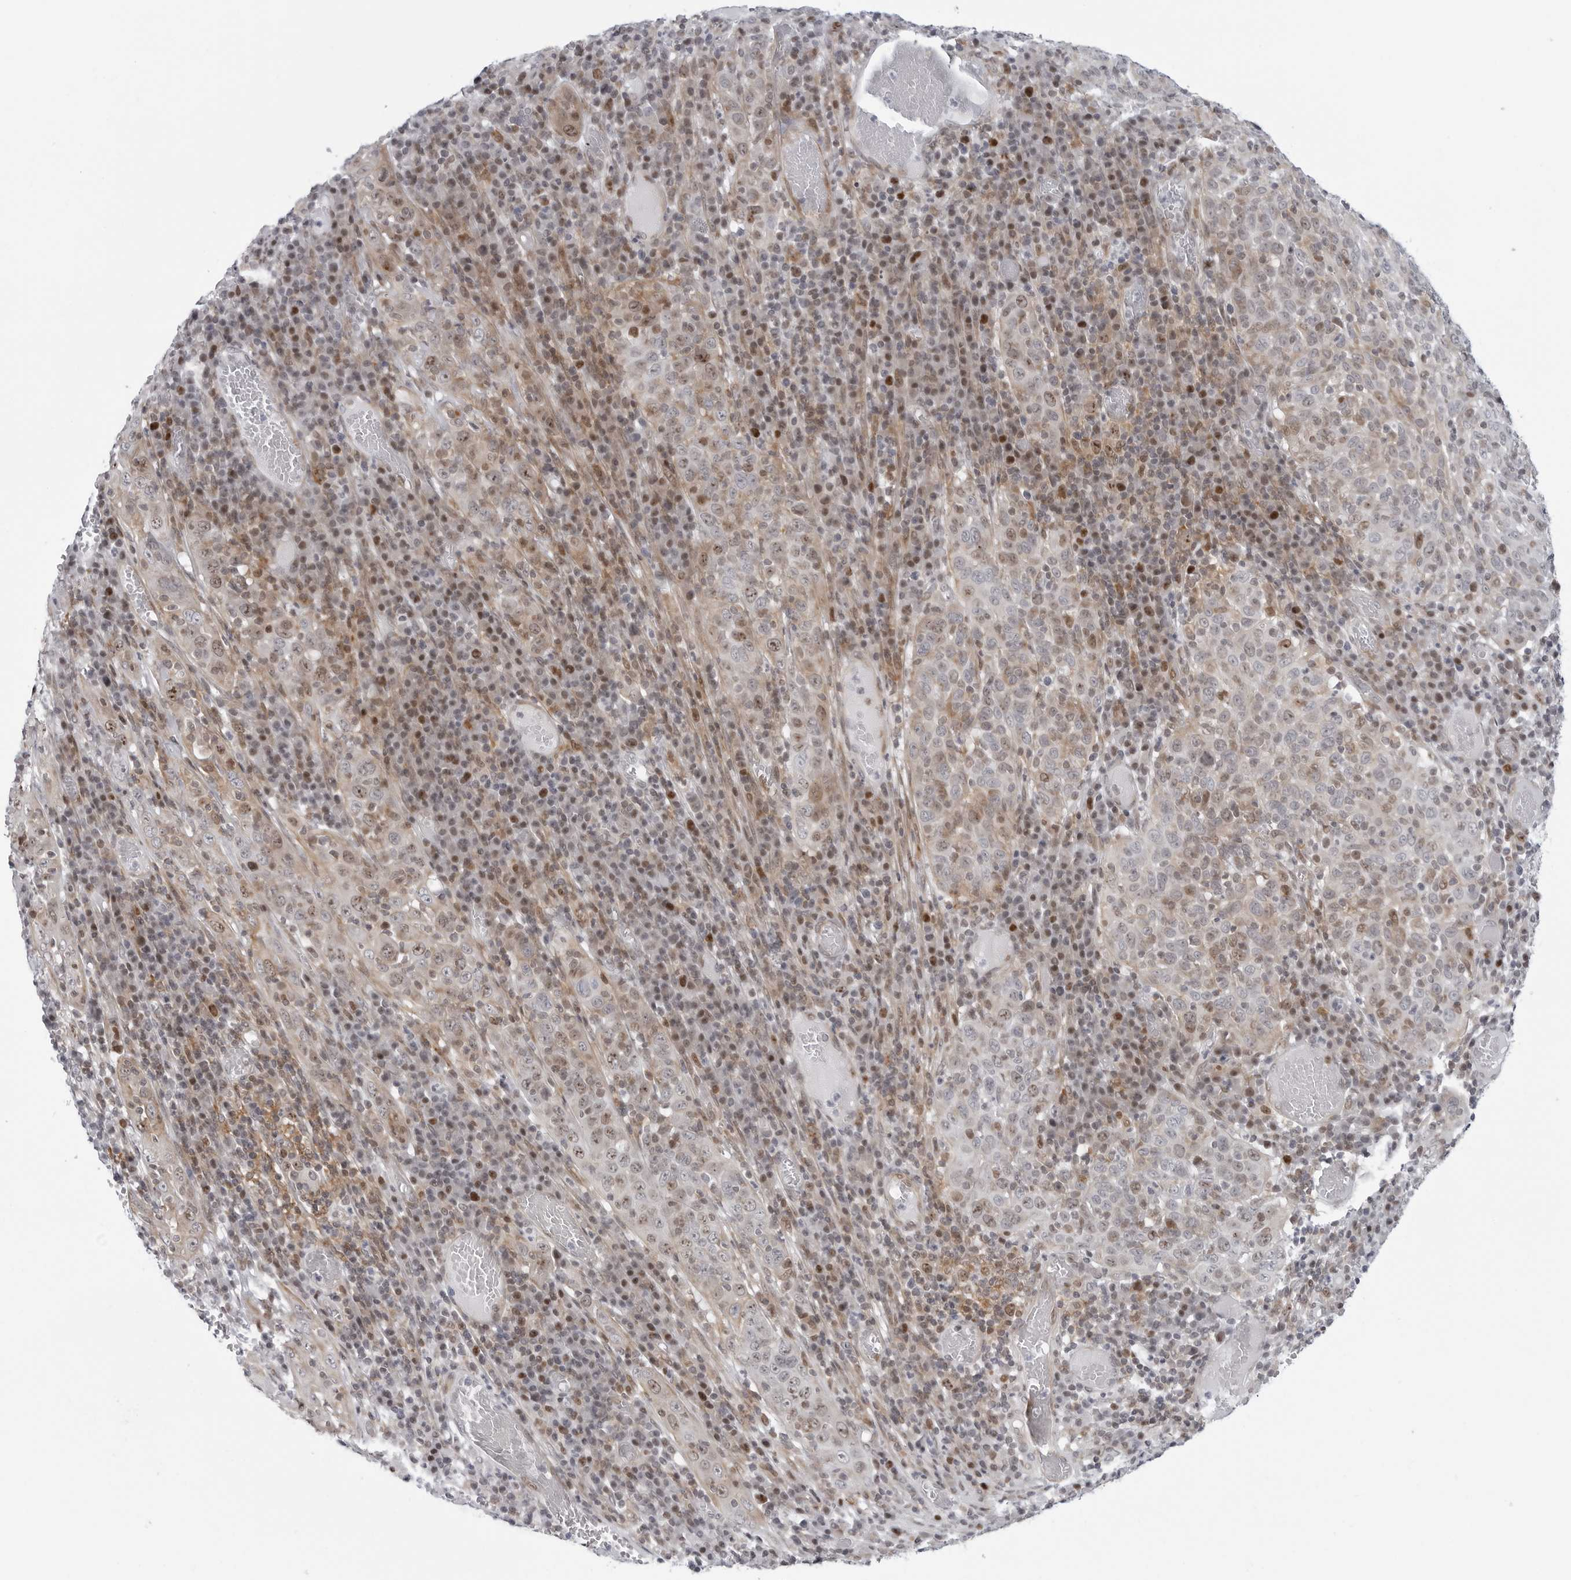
{"staining": {"intensity": "moderate", "quantity": "25%-75%", "location": "nuclear"}, "tissue": "cervical cancer", "cell_type": "Tumor cells", "image_type": "cancer", "snomed": [{"axis": "morphology", "description": "Squamous cell carcinoma, NOS"}, {"axis": "topography", "description": "Cervix"}], "caption": "Immunohistochemical staining of cervical squamous cell carcinoma displays medium levels of moderate nuclear protein expression in approximately 25%-75% of tumor cells.", "gene": "FAM135B", "patient": {"sex": "female", "age": 46}}